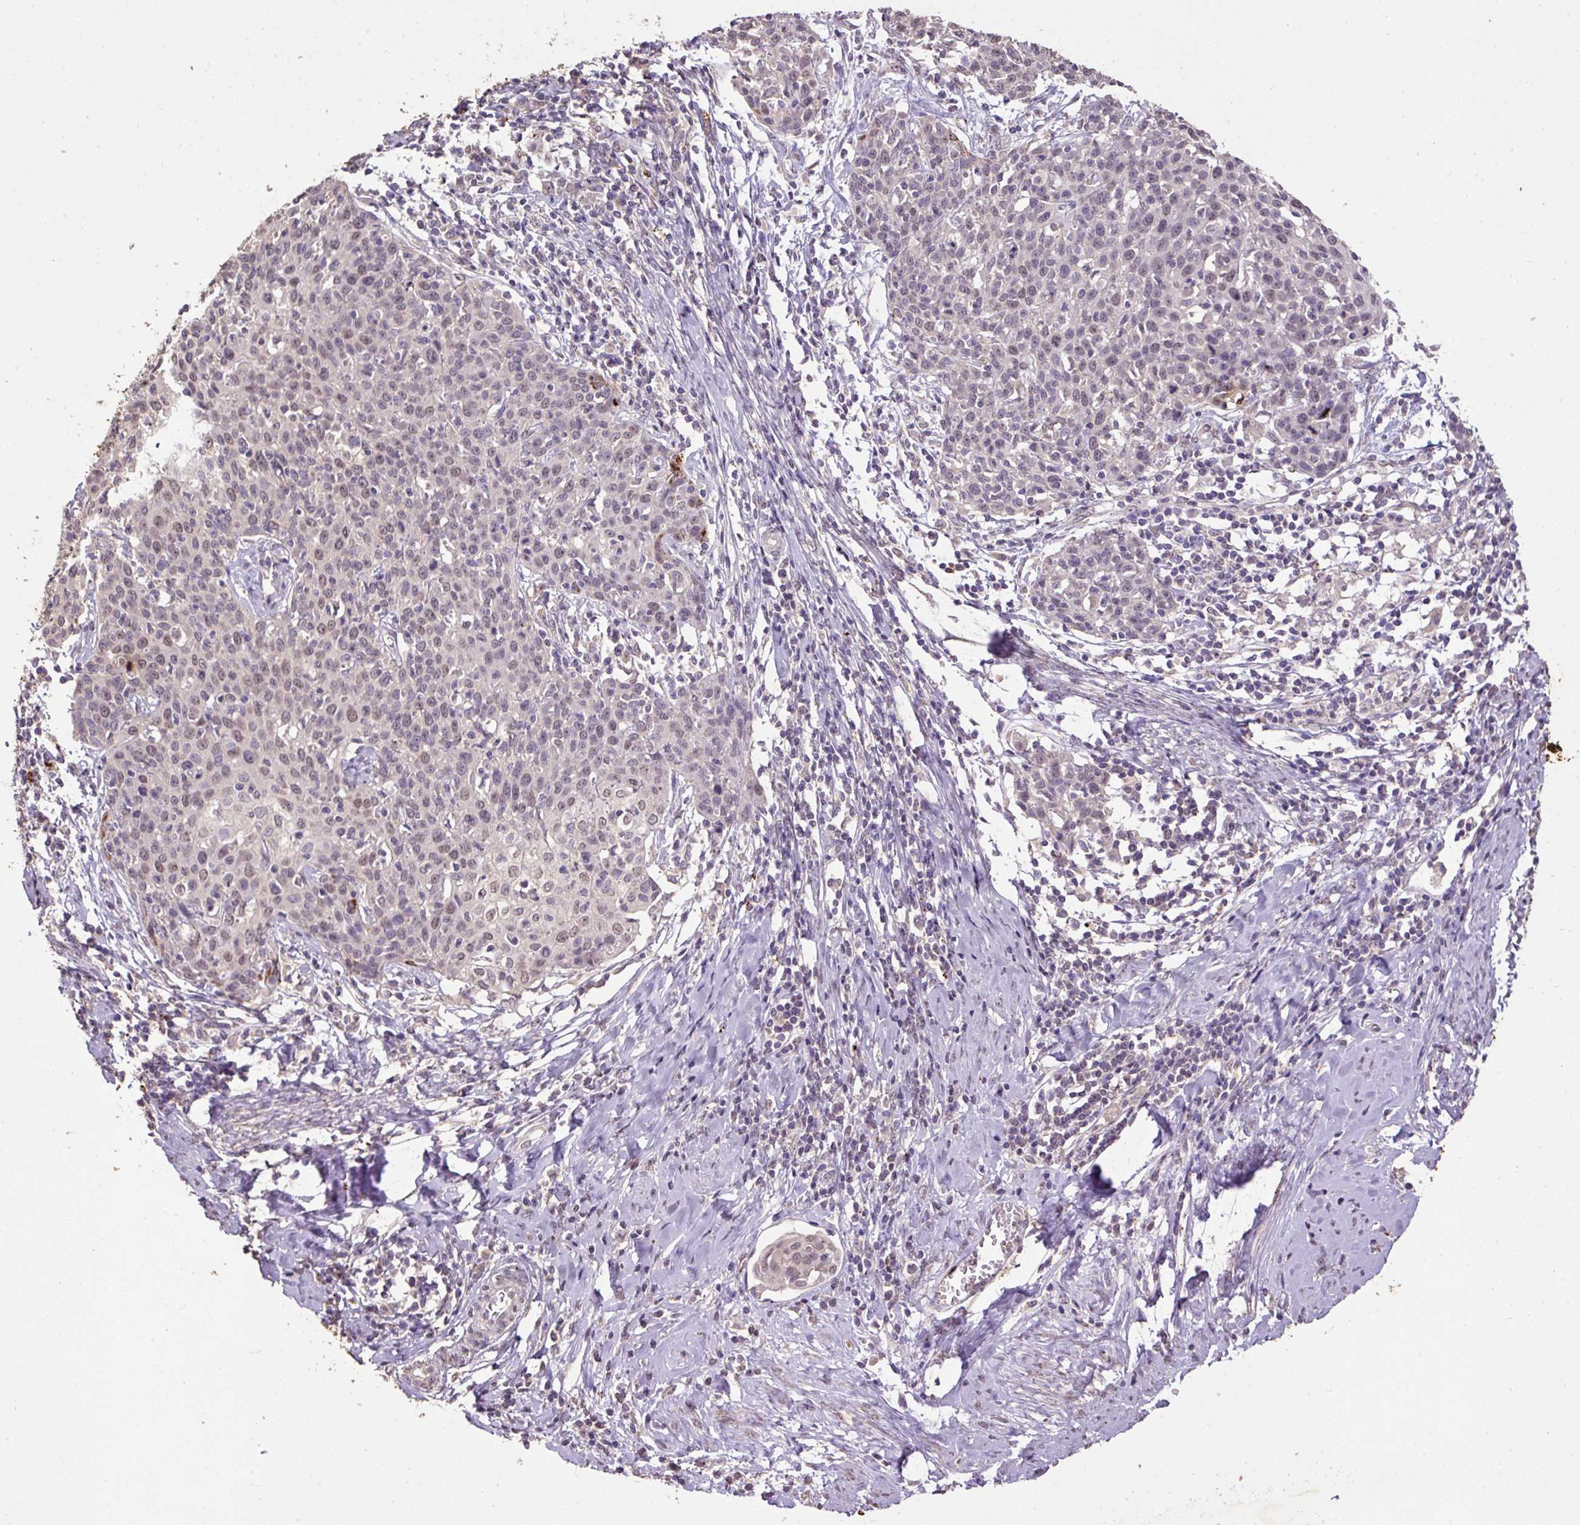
{"staining": {"intensity": "negative", "quantity": "none", "location": "none"}, "tissue": "cervical cancer", "cell_type": "Tumor cells", "image_type": "cancer", "snomed": [{"axis": "morphology", "description": "Squamous cell carcinoma, NOS"}, {"axis": "topography", "description": "Cervix"}], "caption": "A photomicrograph of human cervical cancer is negative for staining in tumor cells.", "gene": "LRTM2", "patient": {"sex": "female", "age": 38}}